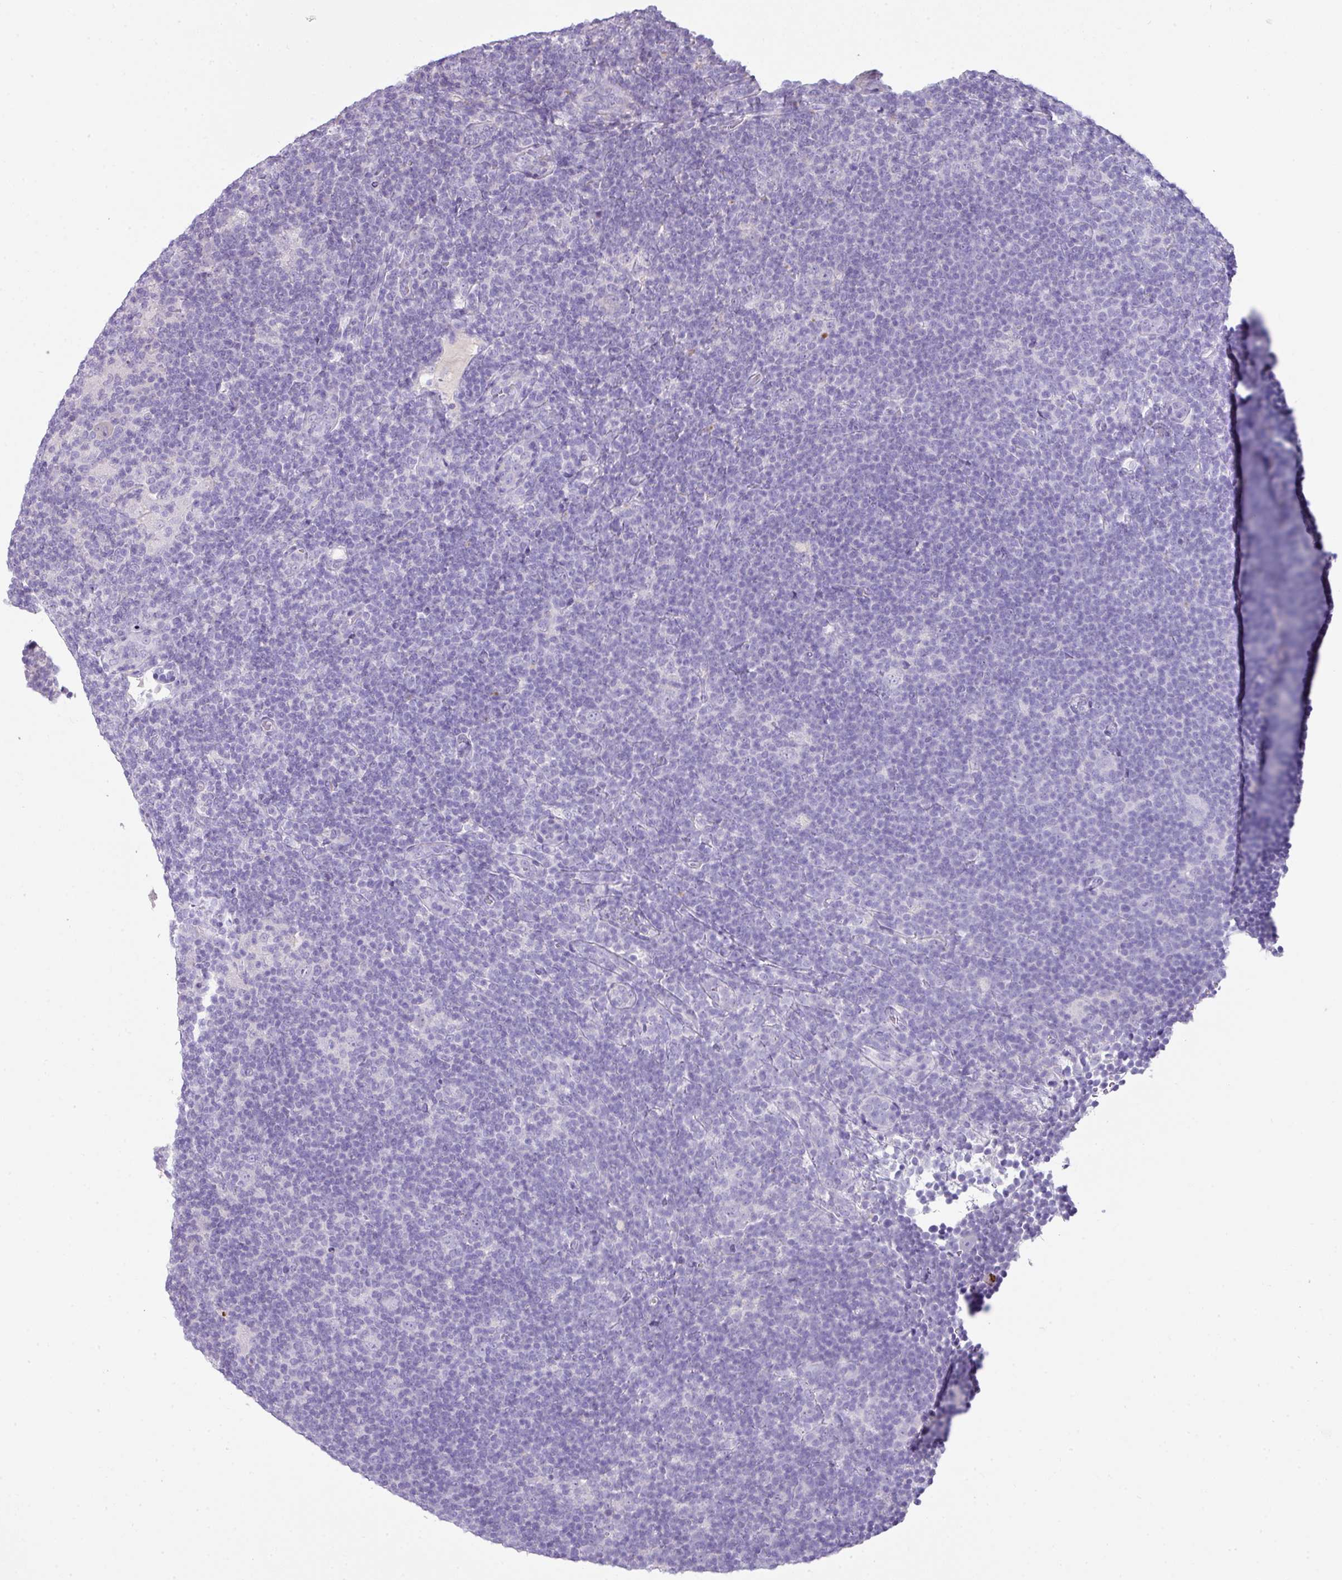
{"staining": {"intensity": "negative", "quantity": "none", "location": "none"}, "tissue": "lymphoma", "cell_type": "Tumor cells", "image_type": "cancer", "snomed": [{"axis": "morphology", "description": "Hodgkin's disease, NOS"}, {"axis": "topography", "description": "Lymph node"}], "caption": "Protein analysis of Hodgkin's disease exhibits no significant staining in tumor cells. (Brightfield microscopy of DAB (3,3'-diaminobenzidine) immunohistochemistry at high magnification).", "gene": "OR6C6", "patient": {"sex": "female", "age": 57}}